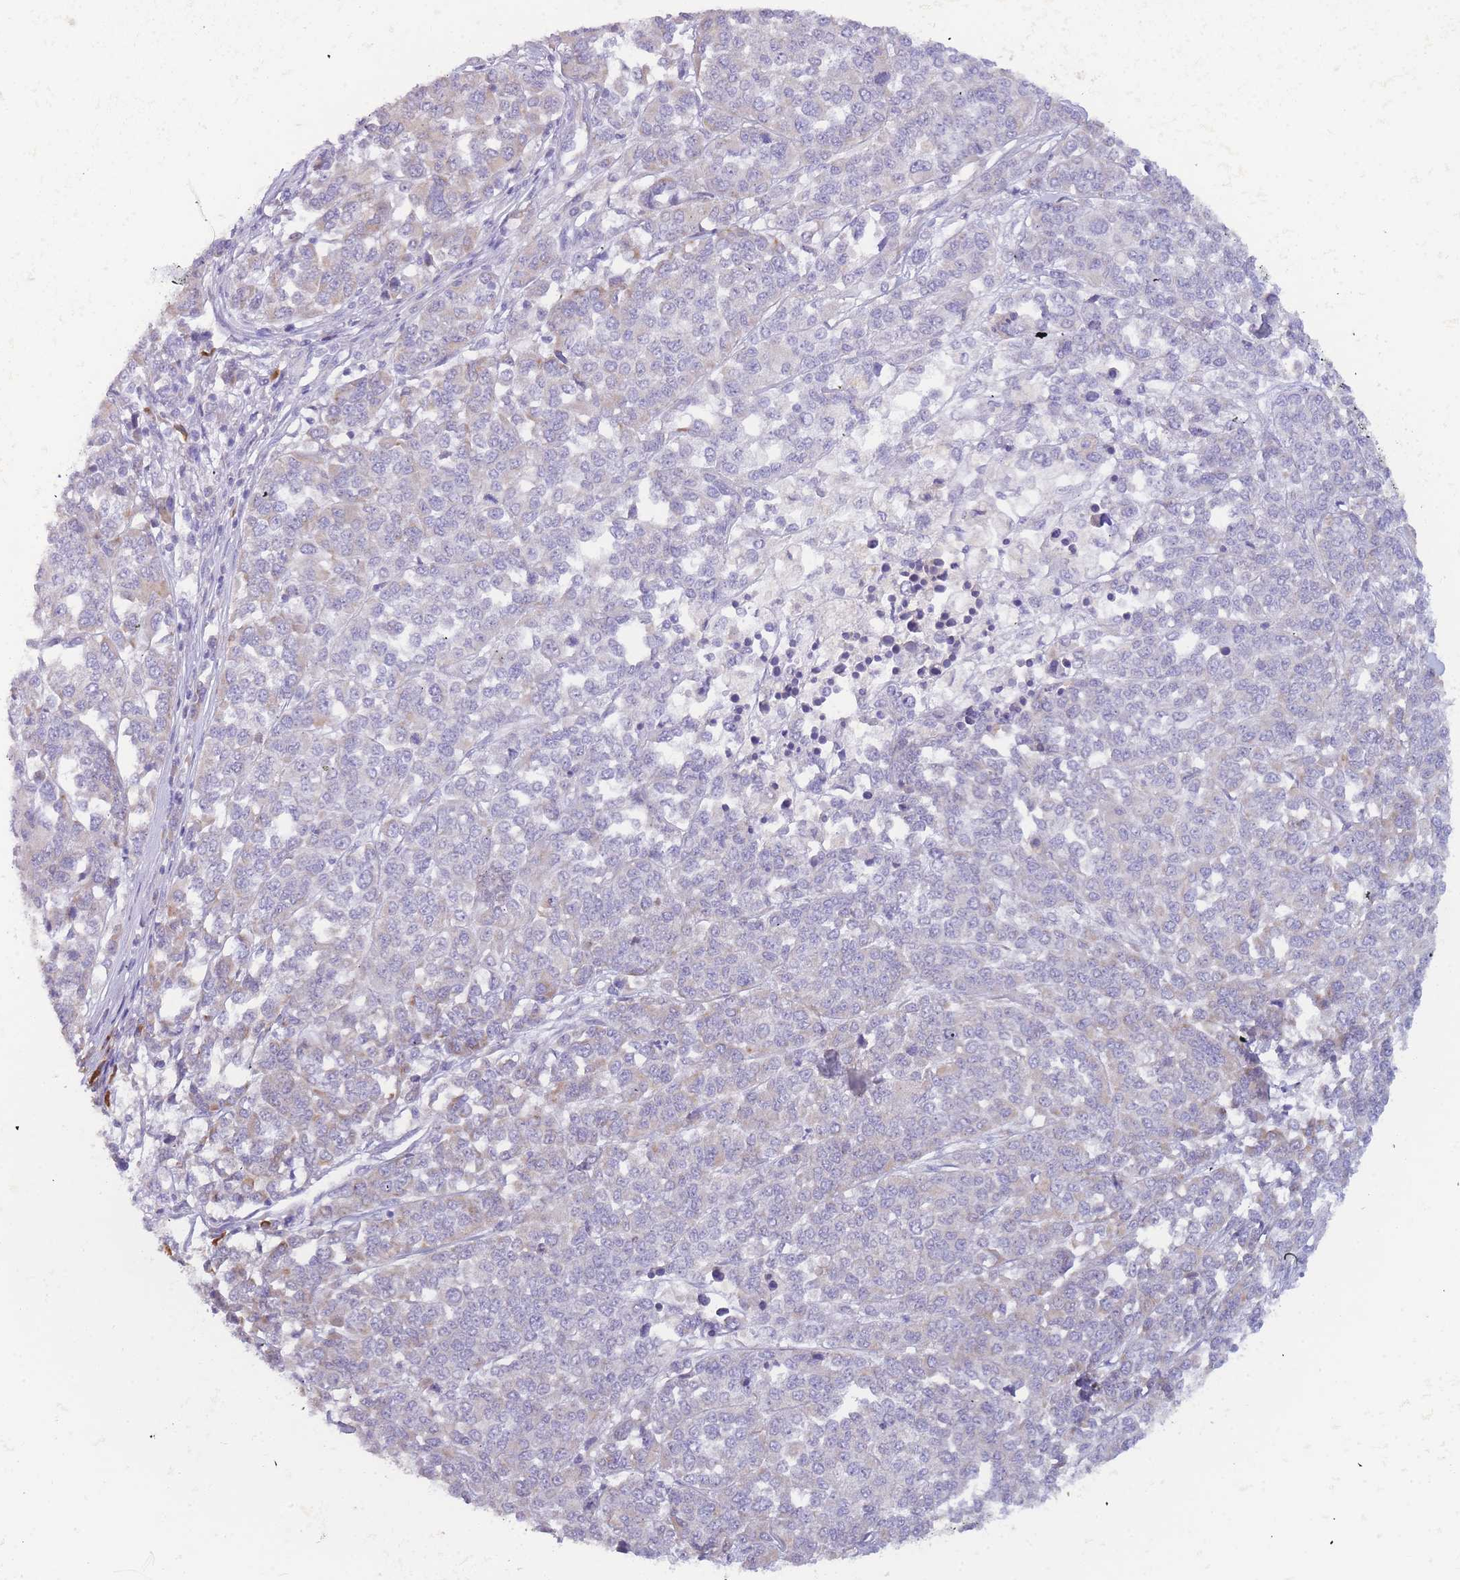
{"staining": {"intensity": "negative", "quantity": "none", "location": "none"}, "tissue": "melanoma", "cell_type": "Tumor cells", "image_type": "cancer", "snomed": [{"axis": "morphology", "description": "Malignant melanoma, Metastatic site"}, {"axis": "topography", "description": "Lymph node"}], "caption": "This micrograph is of melanoma stained with immunohistochemistry (IHC) to label a protein in brown with the nuclei are counter-stained blue. There is no expression in tumor cells. (Stains: DAB (3,3'-diaminobenzidine) immunohistochemistry with hematoxylin counter stain, Microscopy: brightfield microscopy at high magnification).", "gene": "SLC35E4", "patient": {"sex": "male", "age": 44}}